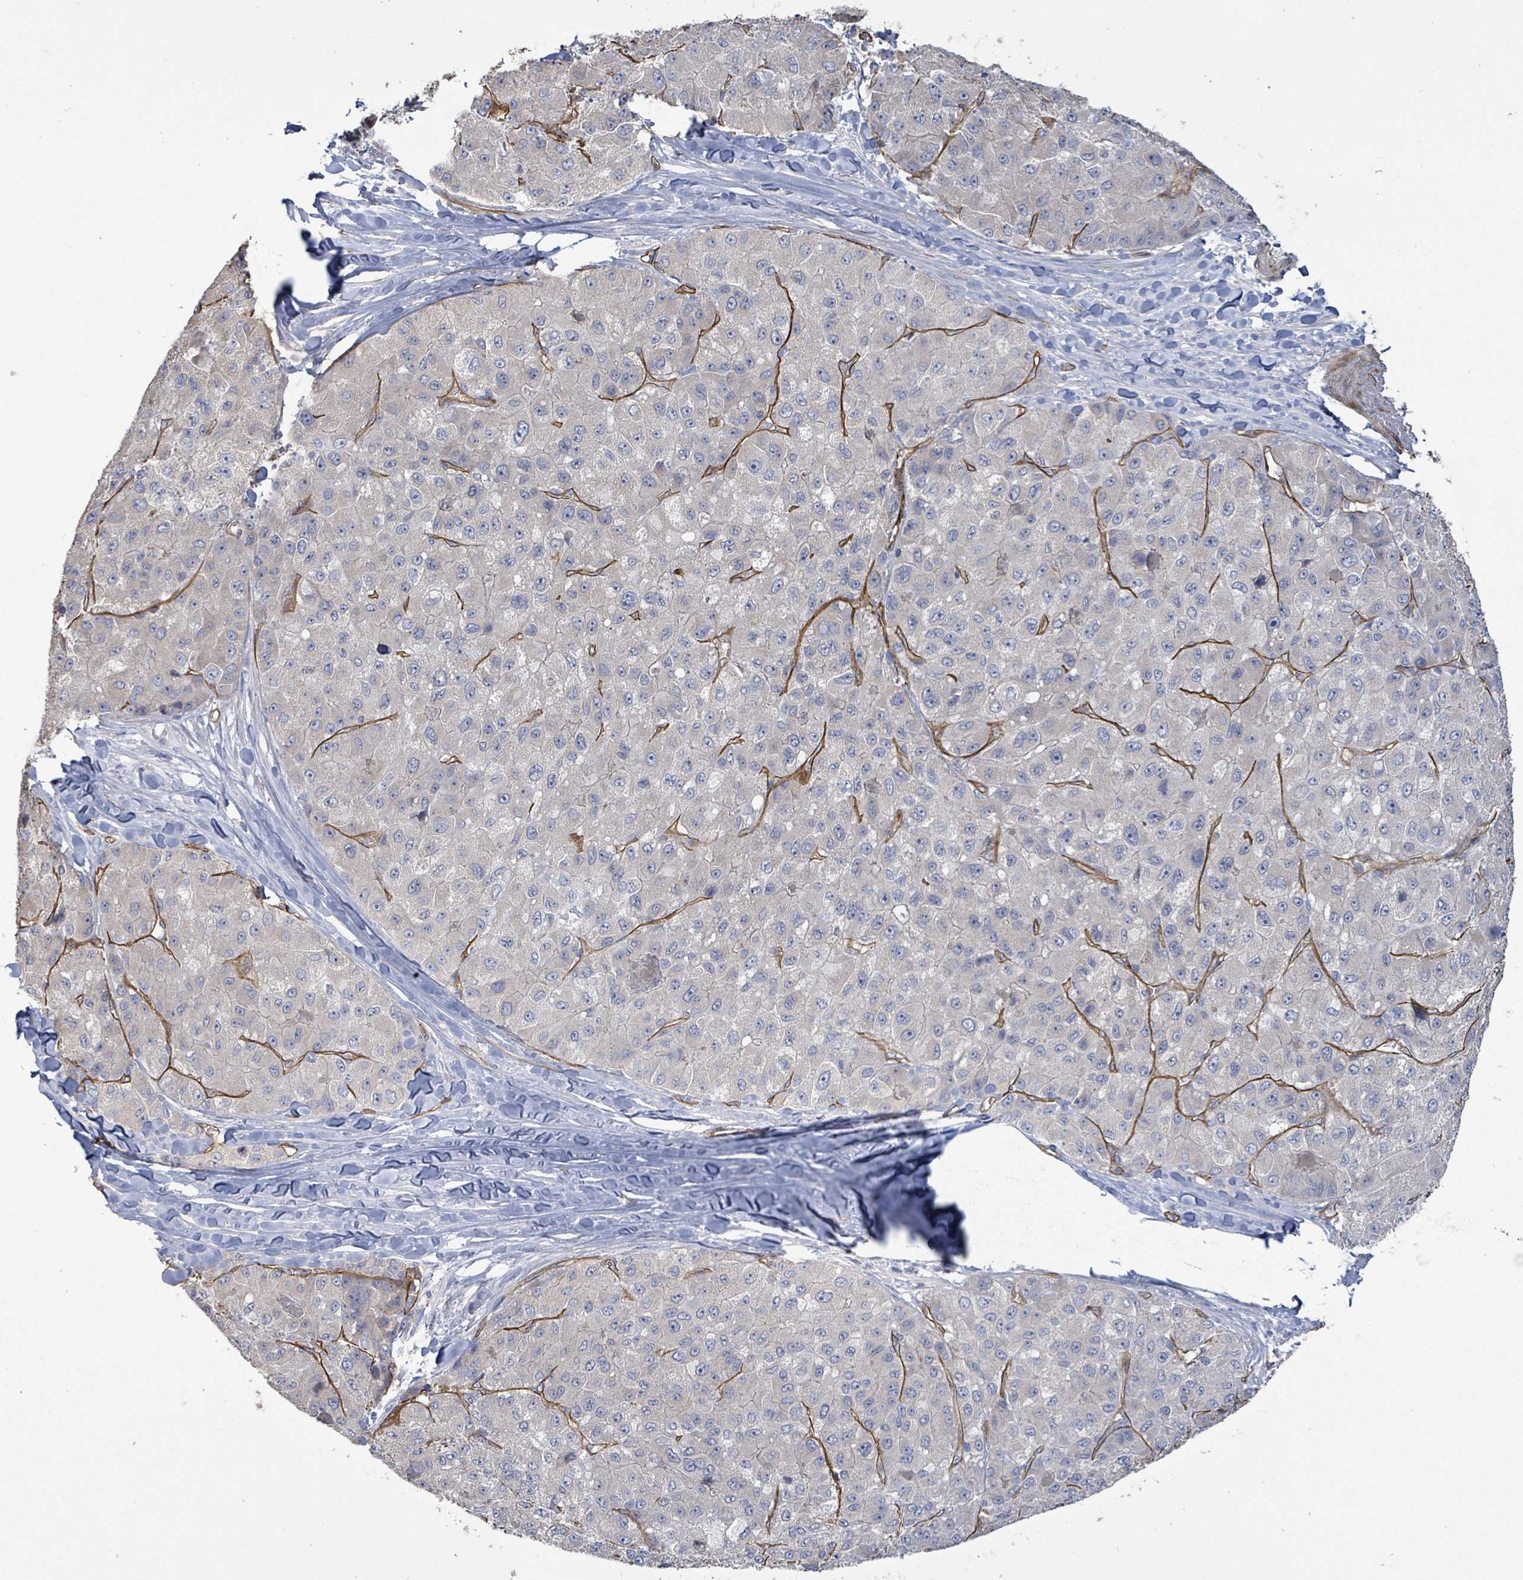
{"staining": {"intensity": "negative", "quantity": "none", "location": "none"}, "tissue": "liver cancer", "cell_type": "Tumor cells", "image_type": "cancer", "snomed": [{"axis": "morphology", "description": "Carcinoma, Hepatocellular, NOS"}, {"axis": "topography", "description": "Liver"}], "caption": "This histopathology image is of liver cancer stained with IHC to label a protein in brown with the nuclei are counter-stained blue. There is no expression in tumor cells.", "gene": "KANK3", "patient": {"sex": "male", "age": 80}}